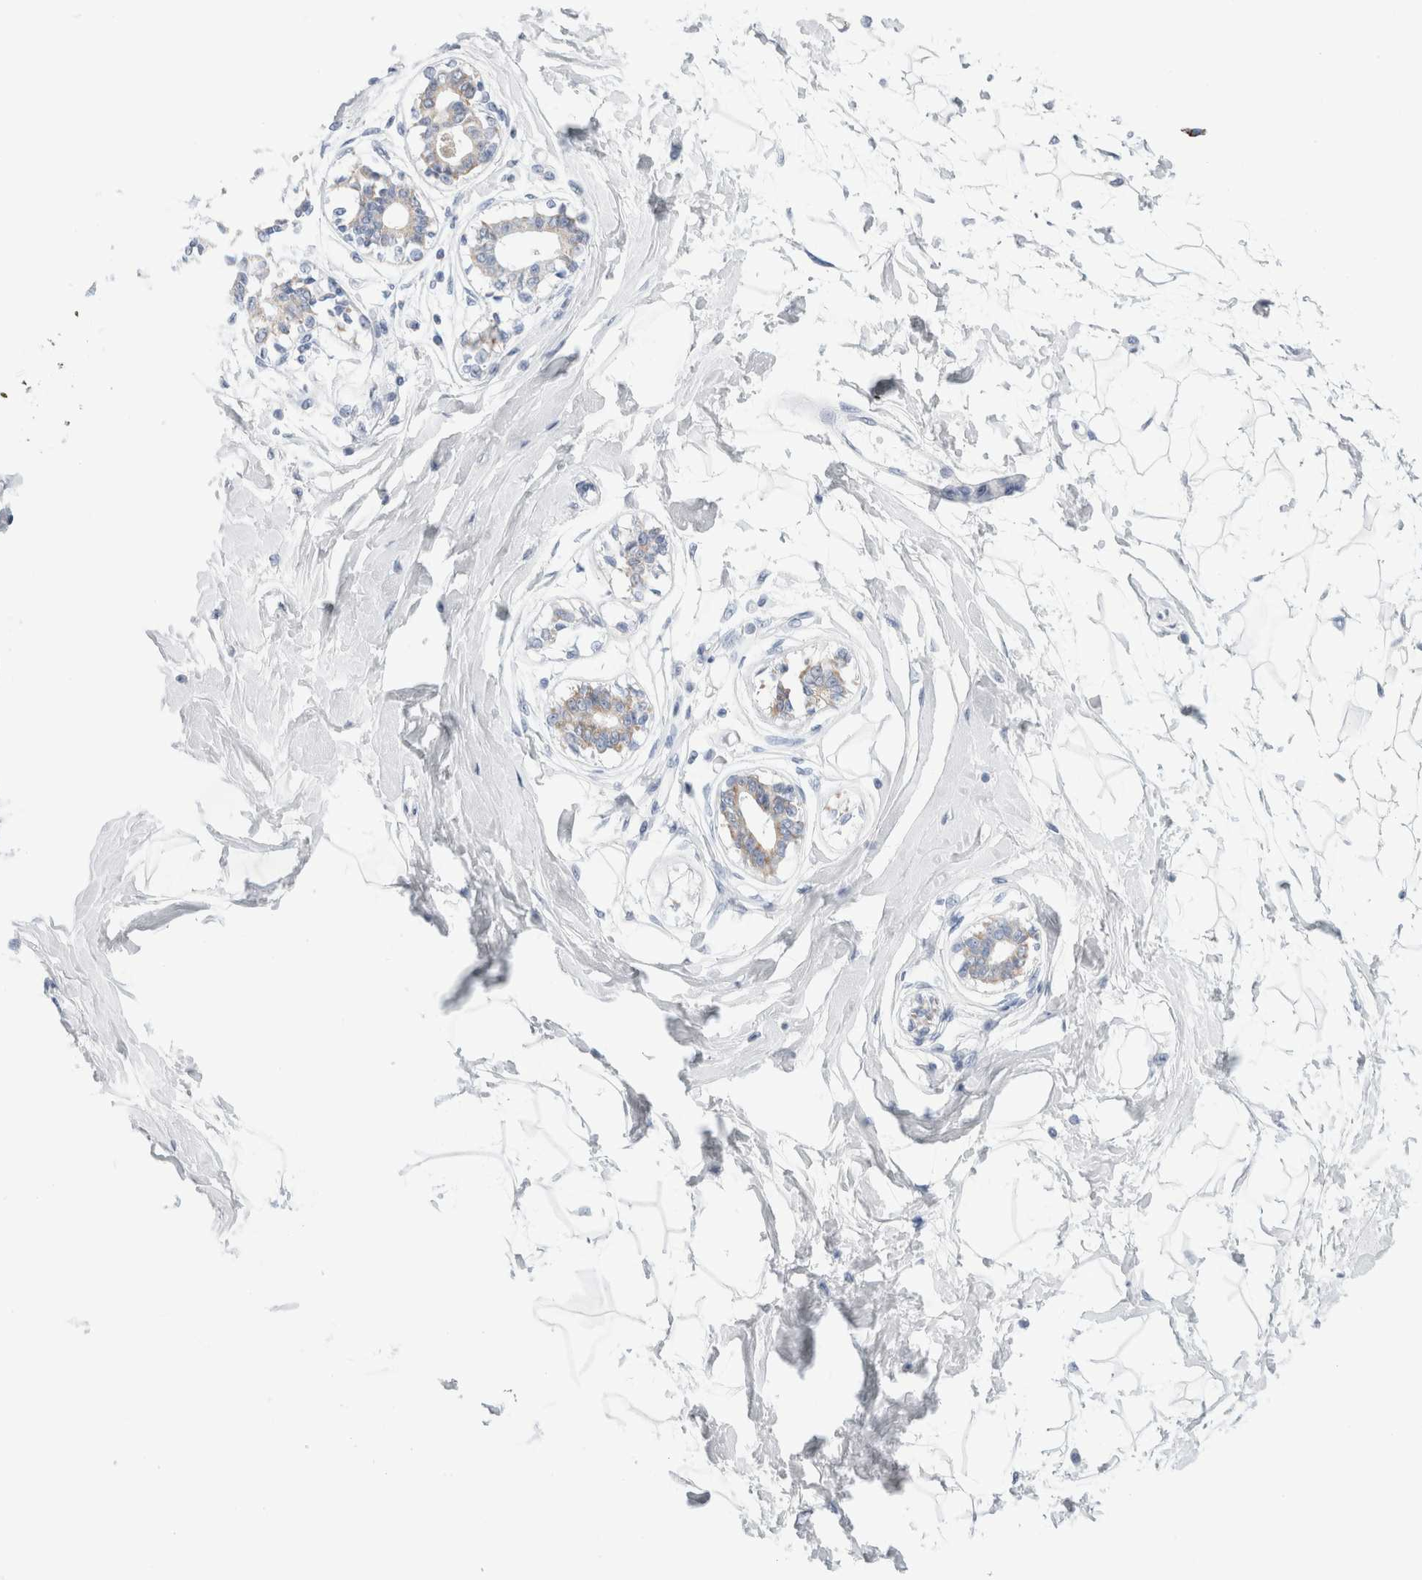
{"staining": {"intensity": "negative", "quantity": "none", "location": "none"}, "tissue": "breast", "cell_type": "Adipocytes", "image_type": "normal", "snomed": [{"axis": "morphology", "description": "Normal tissue, NOS"}, {"axis": "topography", "description": "Breast"}], "caption": "The image exhibits no significant expression in adipocytes of breast.", "gene": "ECHDC2", "patient": {"sex": "female", "age": 45}}